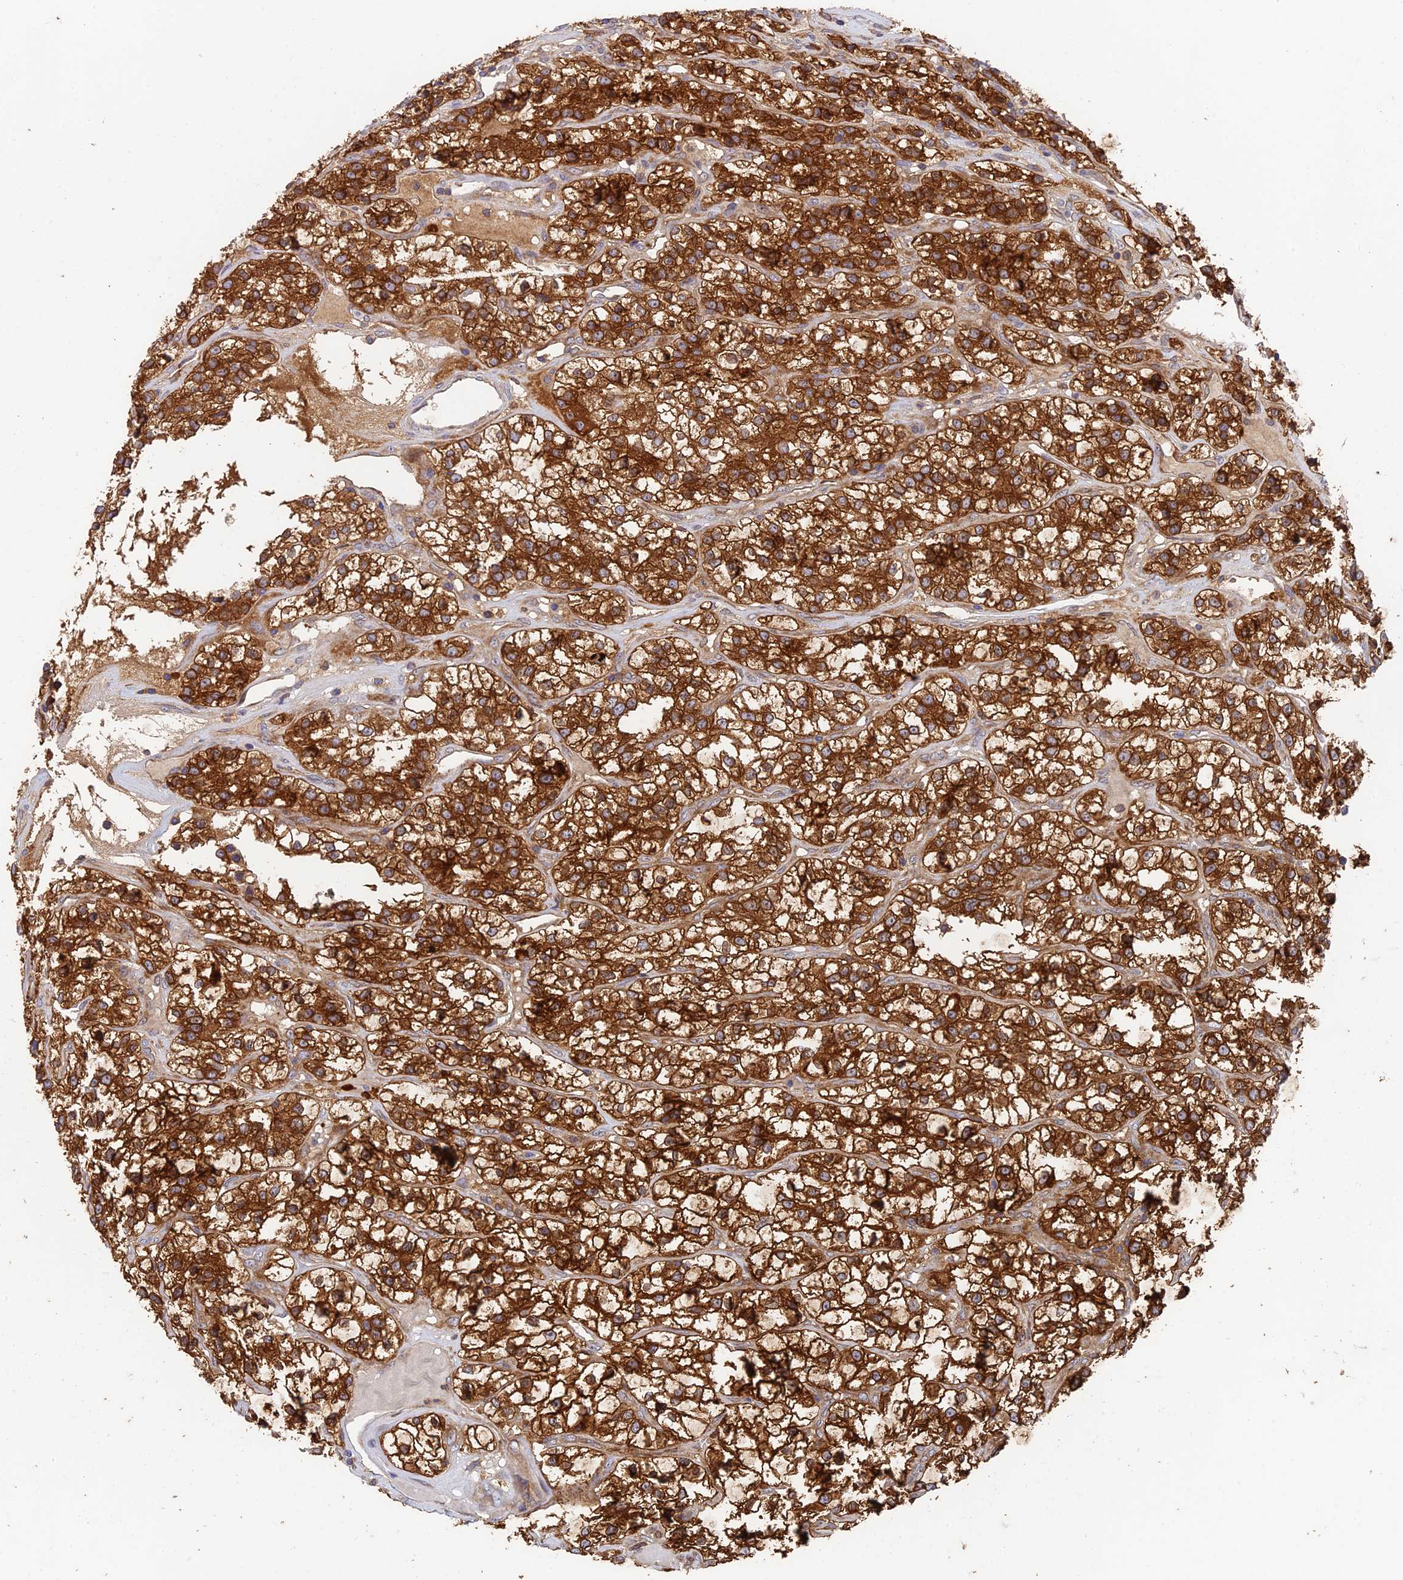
{"staining": {"intensity": "strong", "quantity": ">75%", "location": "cytoplasmic/membranous"}, "tissue": "renal cancer", "cell_type": "Tumor cells", "image_type": "cancer", "snomed": [{"axis": "morphology", "description": "Adenocarcinoma, NOS"}, {"axis": "topography", "description": "Kidney"}], "caption": "Tumor cells show high levels of strong cytoplasmic/membranous expression in about >75% of cells in human adenocarcinoma (renal). (brown staining indicates protein expression, while blue staining denotes nuclei).", "gene": "IPO5", "patient": {"sex": "female", "age": 57}}